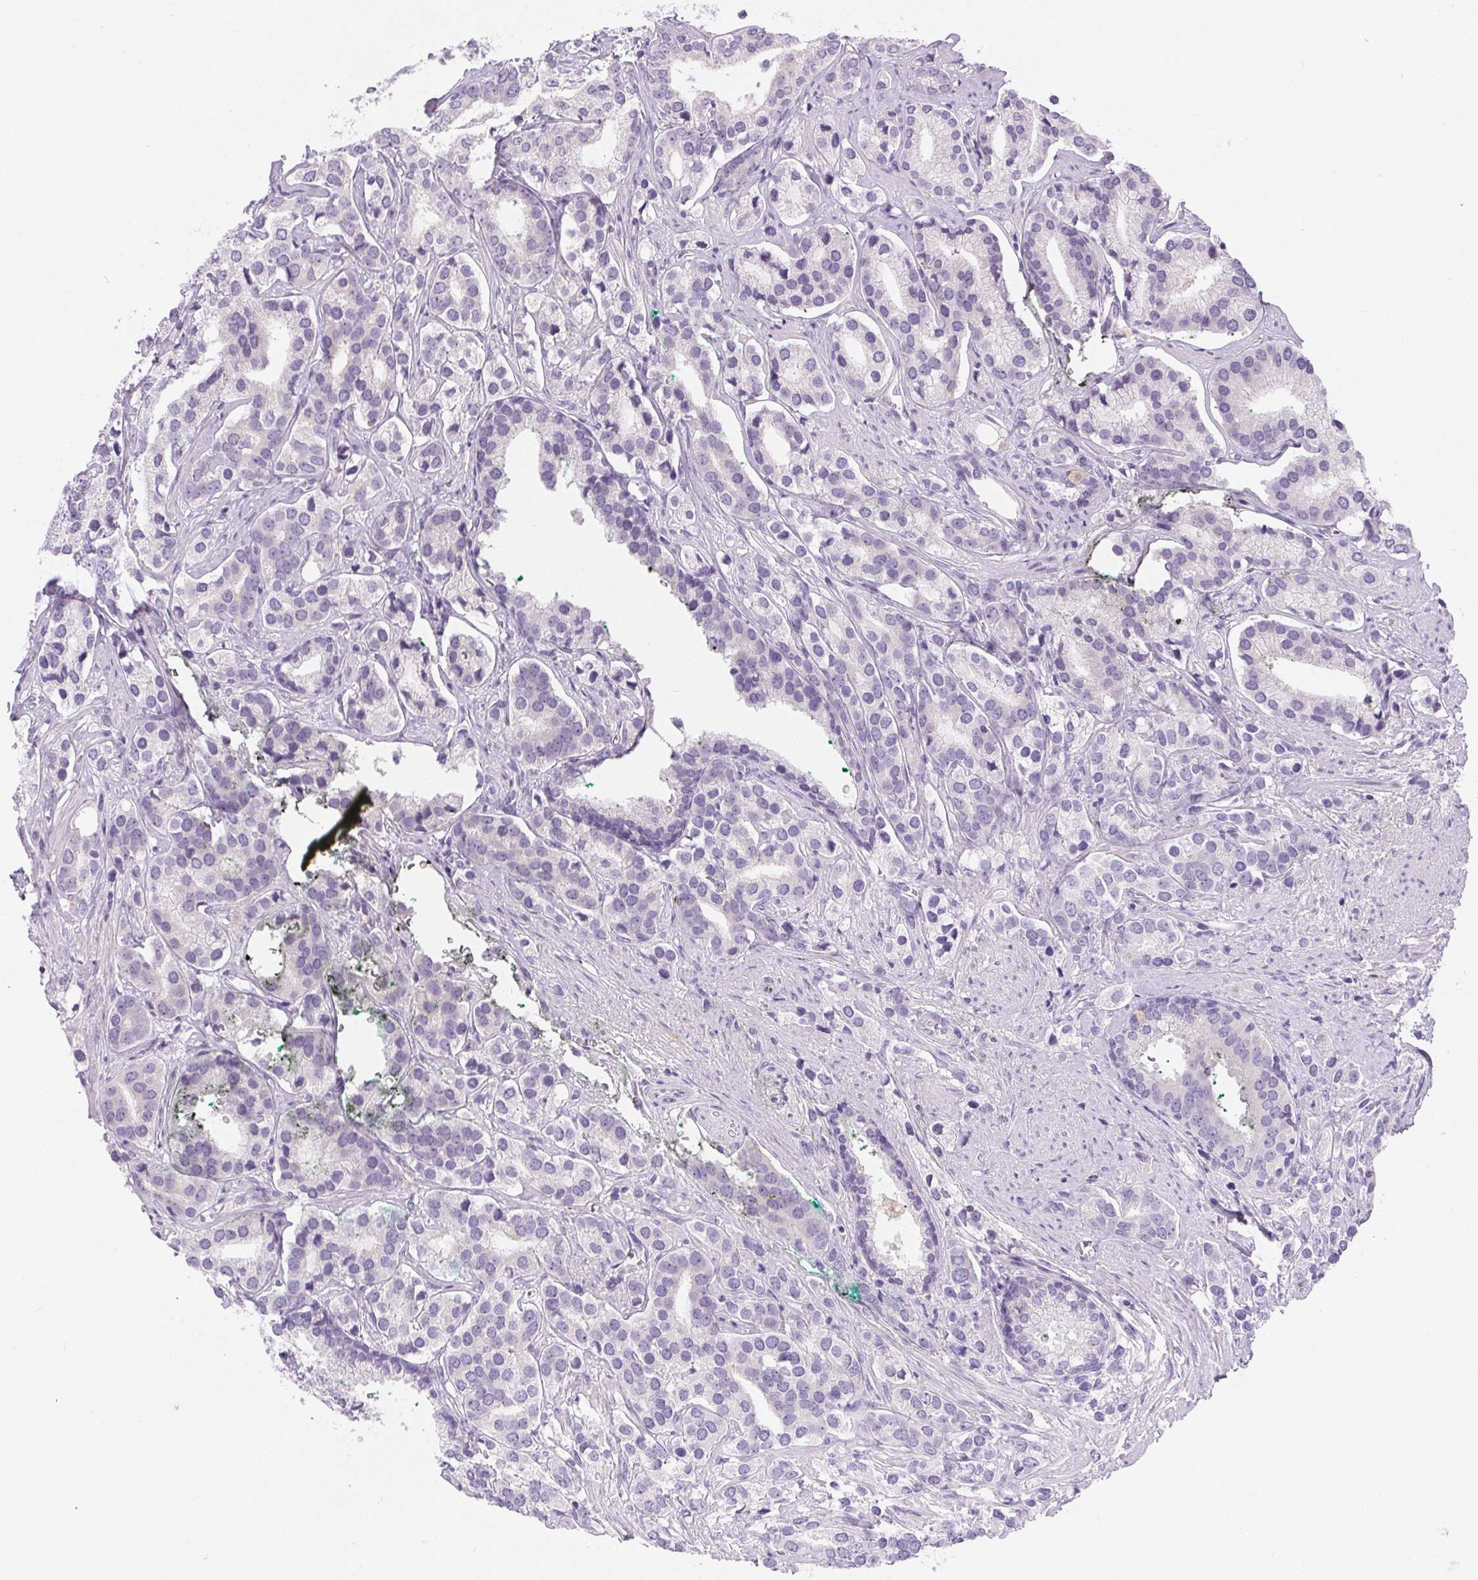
{"staining": {"intensity": "negative", "quantity": "none", "location": "none"}, "tissue": "prostate cancer", "cell_type": "Tumor cells", "image_type": "cancer", "snomed": [{"axis": "morphology", "description": "Adenocarcinoma, High grade"}, {"axis": "topography", "description": "Prostate"}], "caption": "Protein analysis of prostate high-grade adenocarcinoma exhibits no significant expression in tumor cells.", "gene": "CLDN16", "patient": {"sex": "male", "age": 58}}